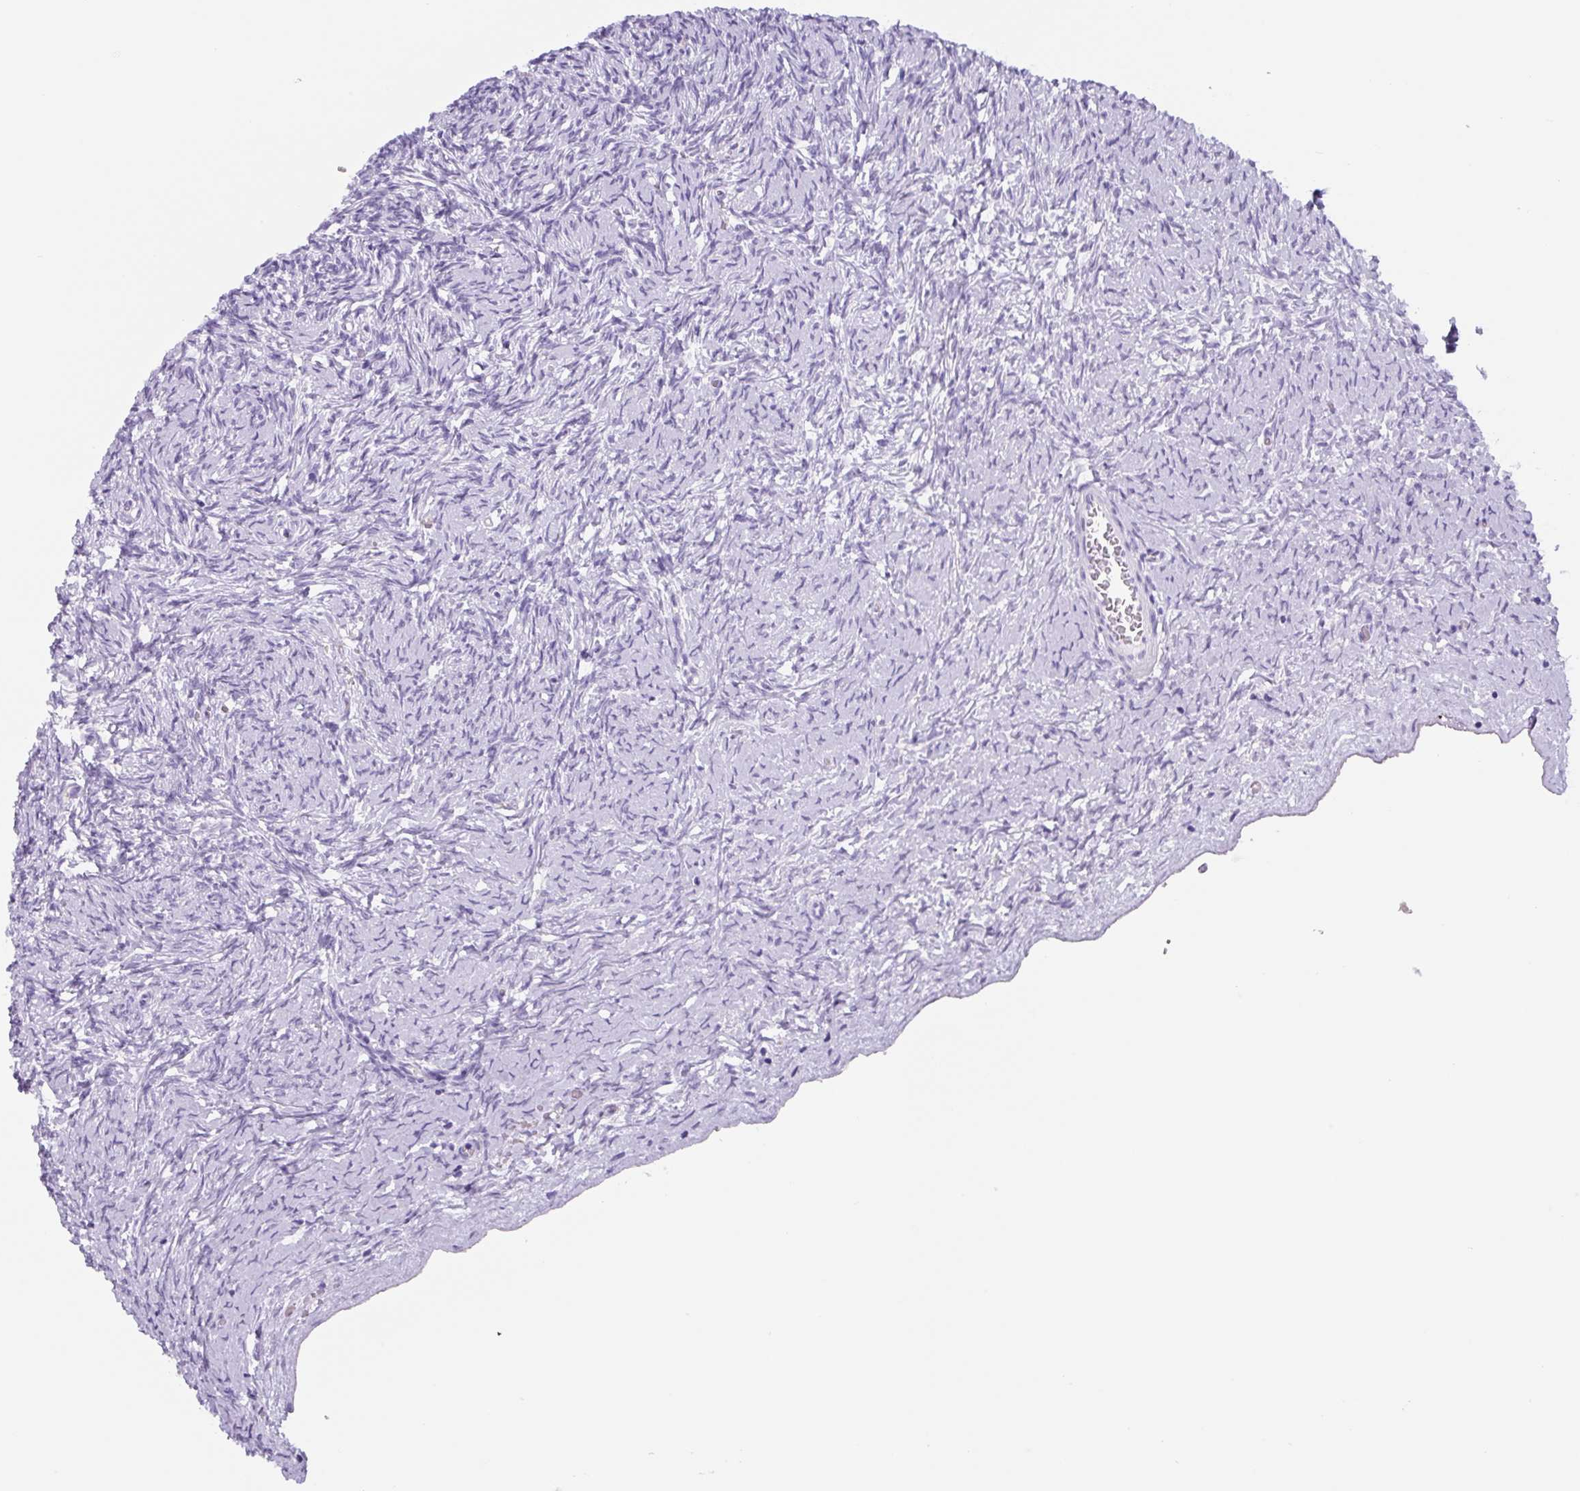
{"staining": {"intensity": "negative", "quantity": "none", "location": "none"}, "tissue": "ovary", "cell_type": "Ovarian stroma cells", "image_type": "normal", "snomed": [{"axis": "morphology", "description": "Normal tissue, NOS"}, {"axis": "topography", "description": "Ovary"}], "caption": "DAB (3,3'-diaminobenzidine) immunohistochemical staining of benign ovary exhibits no significant positivity in ovarian stroma cells.", "gene": "TNFRSF8", "patient": {"sex": "female", "age": 39}}